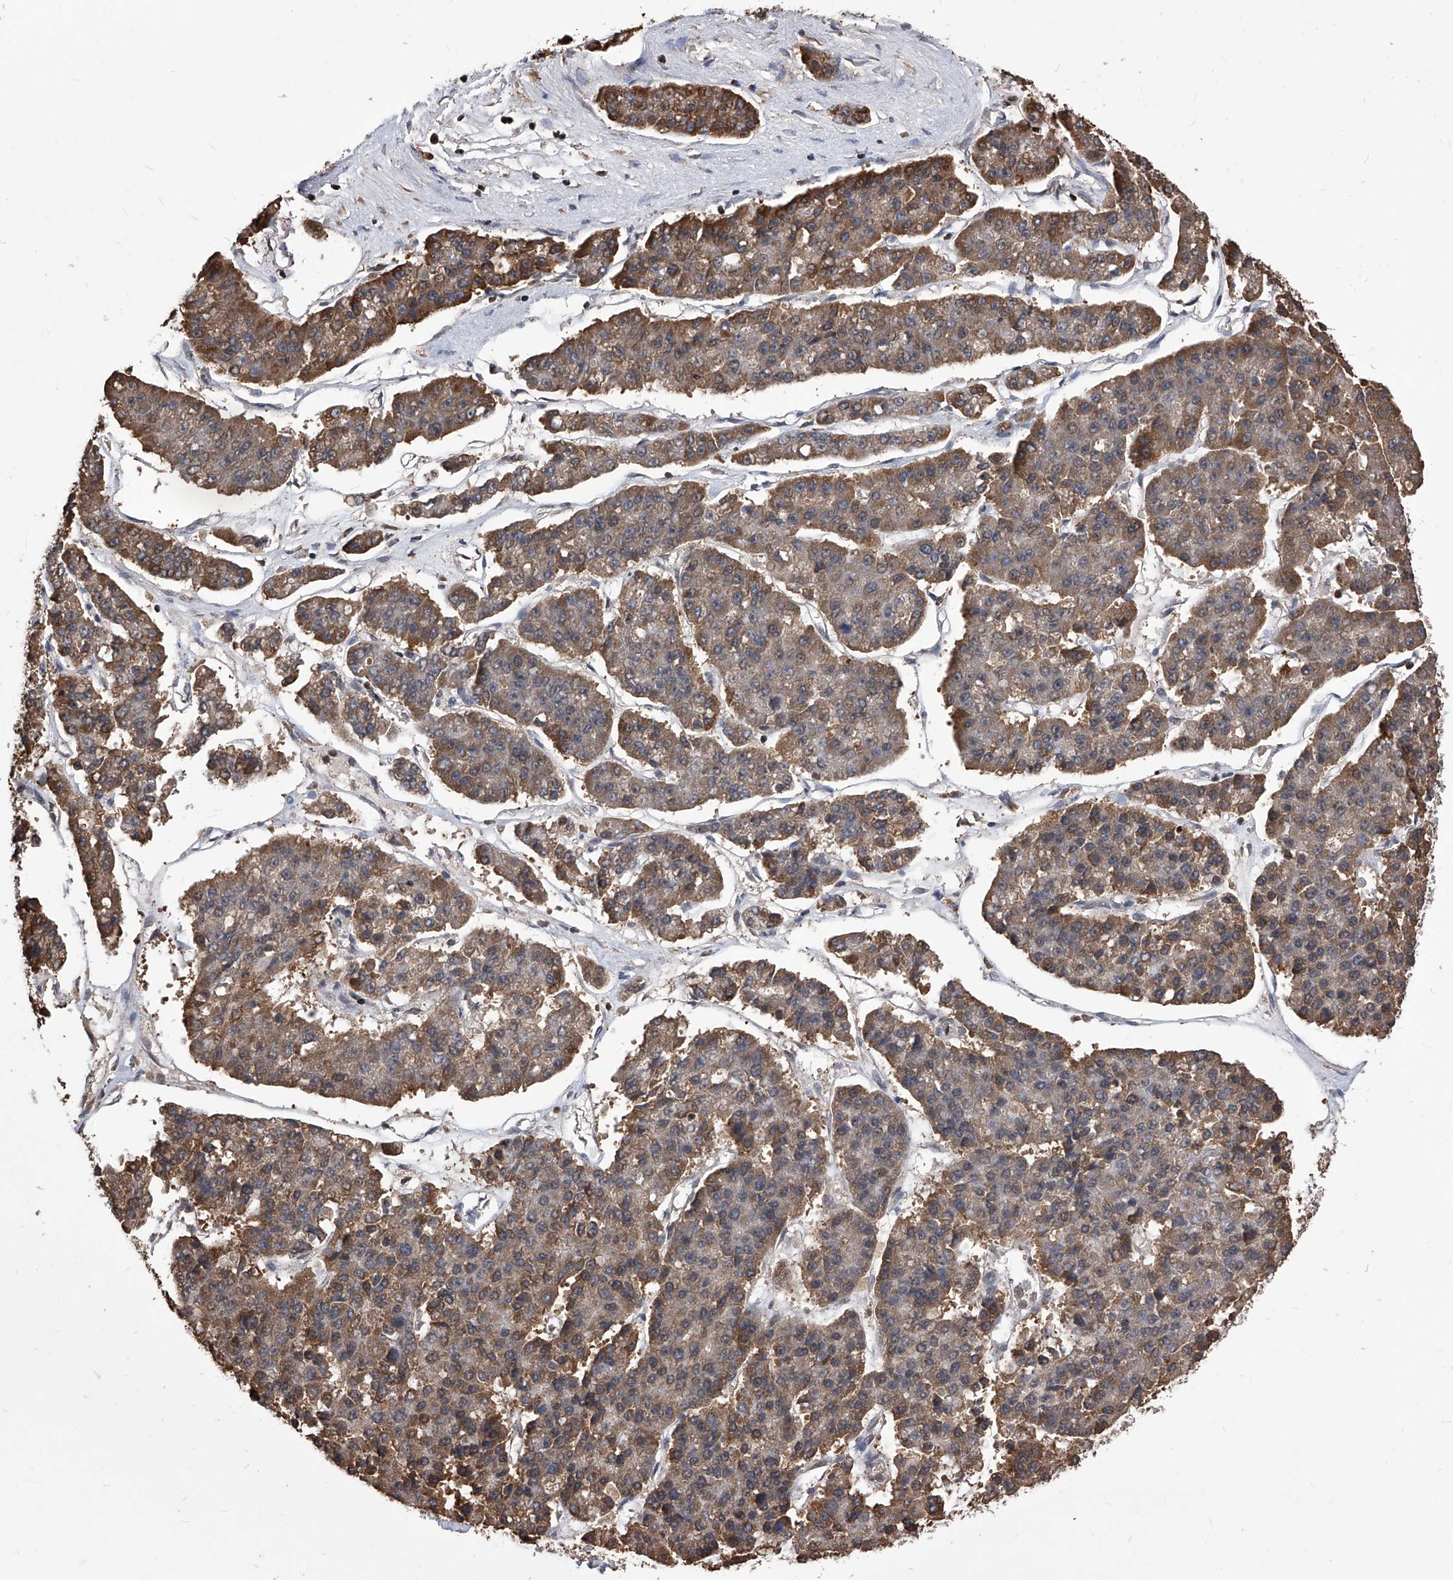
{"staining": {"intensity": "moderate", "quantity": ">75%", "location": "cytoplasmic/membranous"}, "tissue": "pancreatic cancer", "cell_type": "Tumor cells", "image_type": "cancer", "snomed": [{"axis": "morphology", "description": "Adenocarcinoma, NOS"}, {"axis": "topography", "description": "Pancreas"}], "caption": "Pancreatic adenocarcinoma stained for a protein (brown) exhibits moderate cytoplasmic/membranous positive staining in approximately >75% of tumor cells.", "gene": "ID1", "patient": {"sex": "male", "age": 50}}